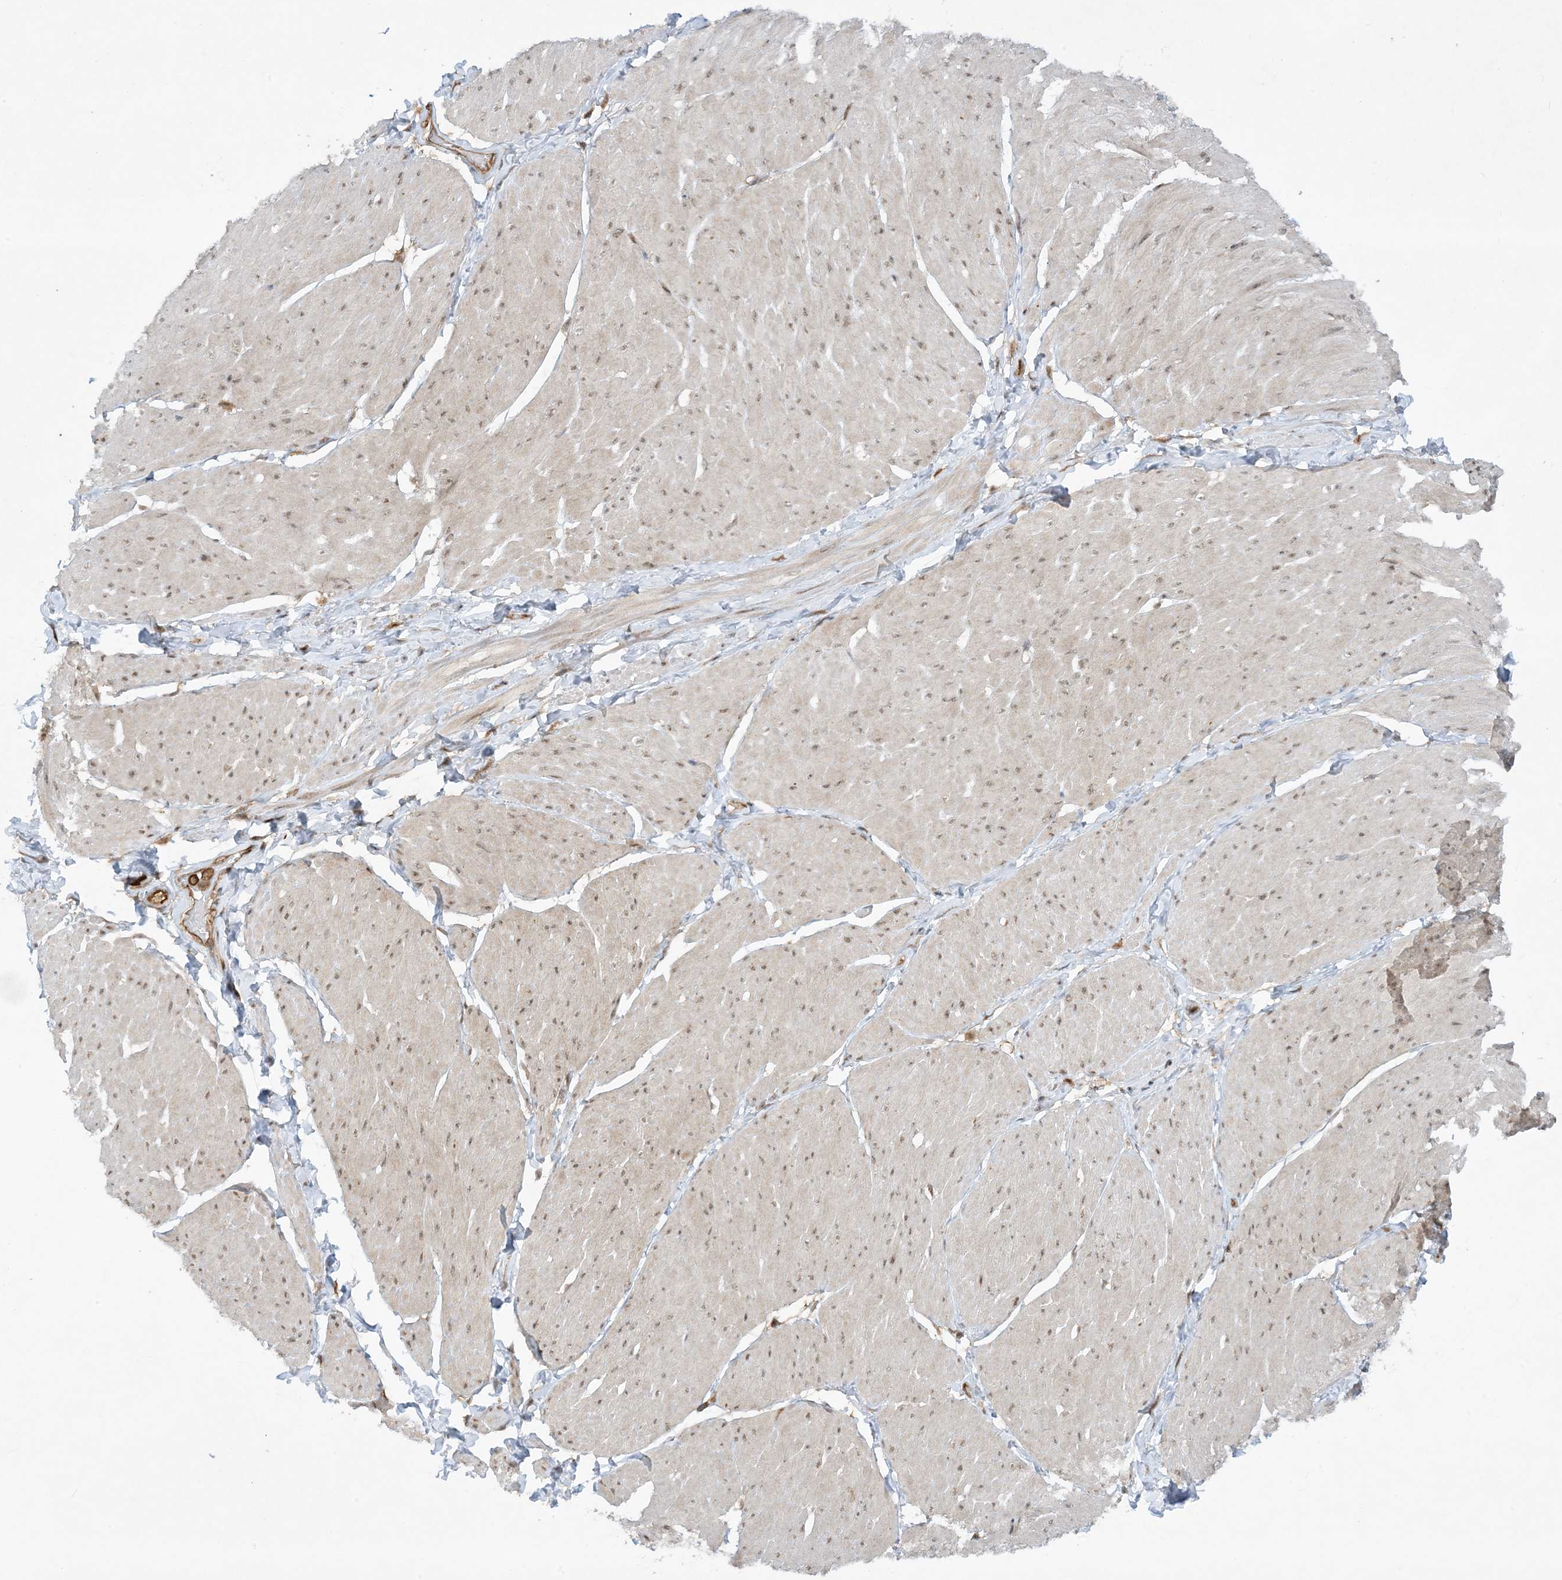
{"staining": {"intensity": "weak", "quantity": "25%-75%", "location": "cytoplasmic/membranous,nuclear"}, "tissue": "smooth muscle", "cell_type": "Smooth muscle cells", "image_type": "normal", "snomed": [{"axis": "morphology", "description": "Urothelial carcinoma, High grade"}, {"axis": "topography", "description": "Urinary bladder"}], "caption": "Brown immunohistochemical staining in unremarkable human smooth muscle shows weak cytoplasmic/membranous,nuclear expression in approximately 25%-75% of smooth muscle cells.", "gene": "CERT1", "patient": {"sex": "male", "age": 46}}